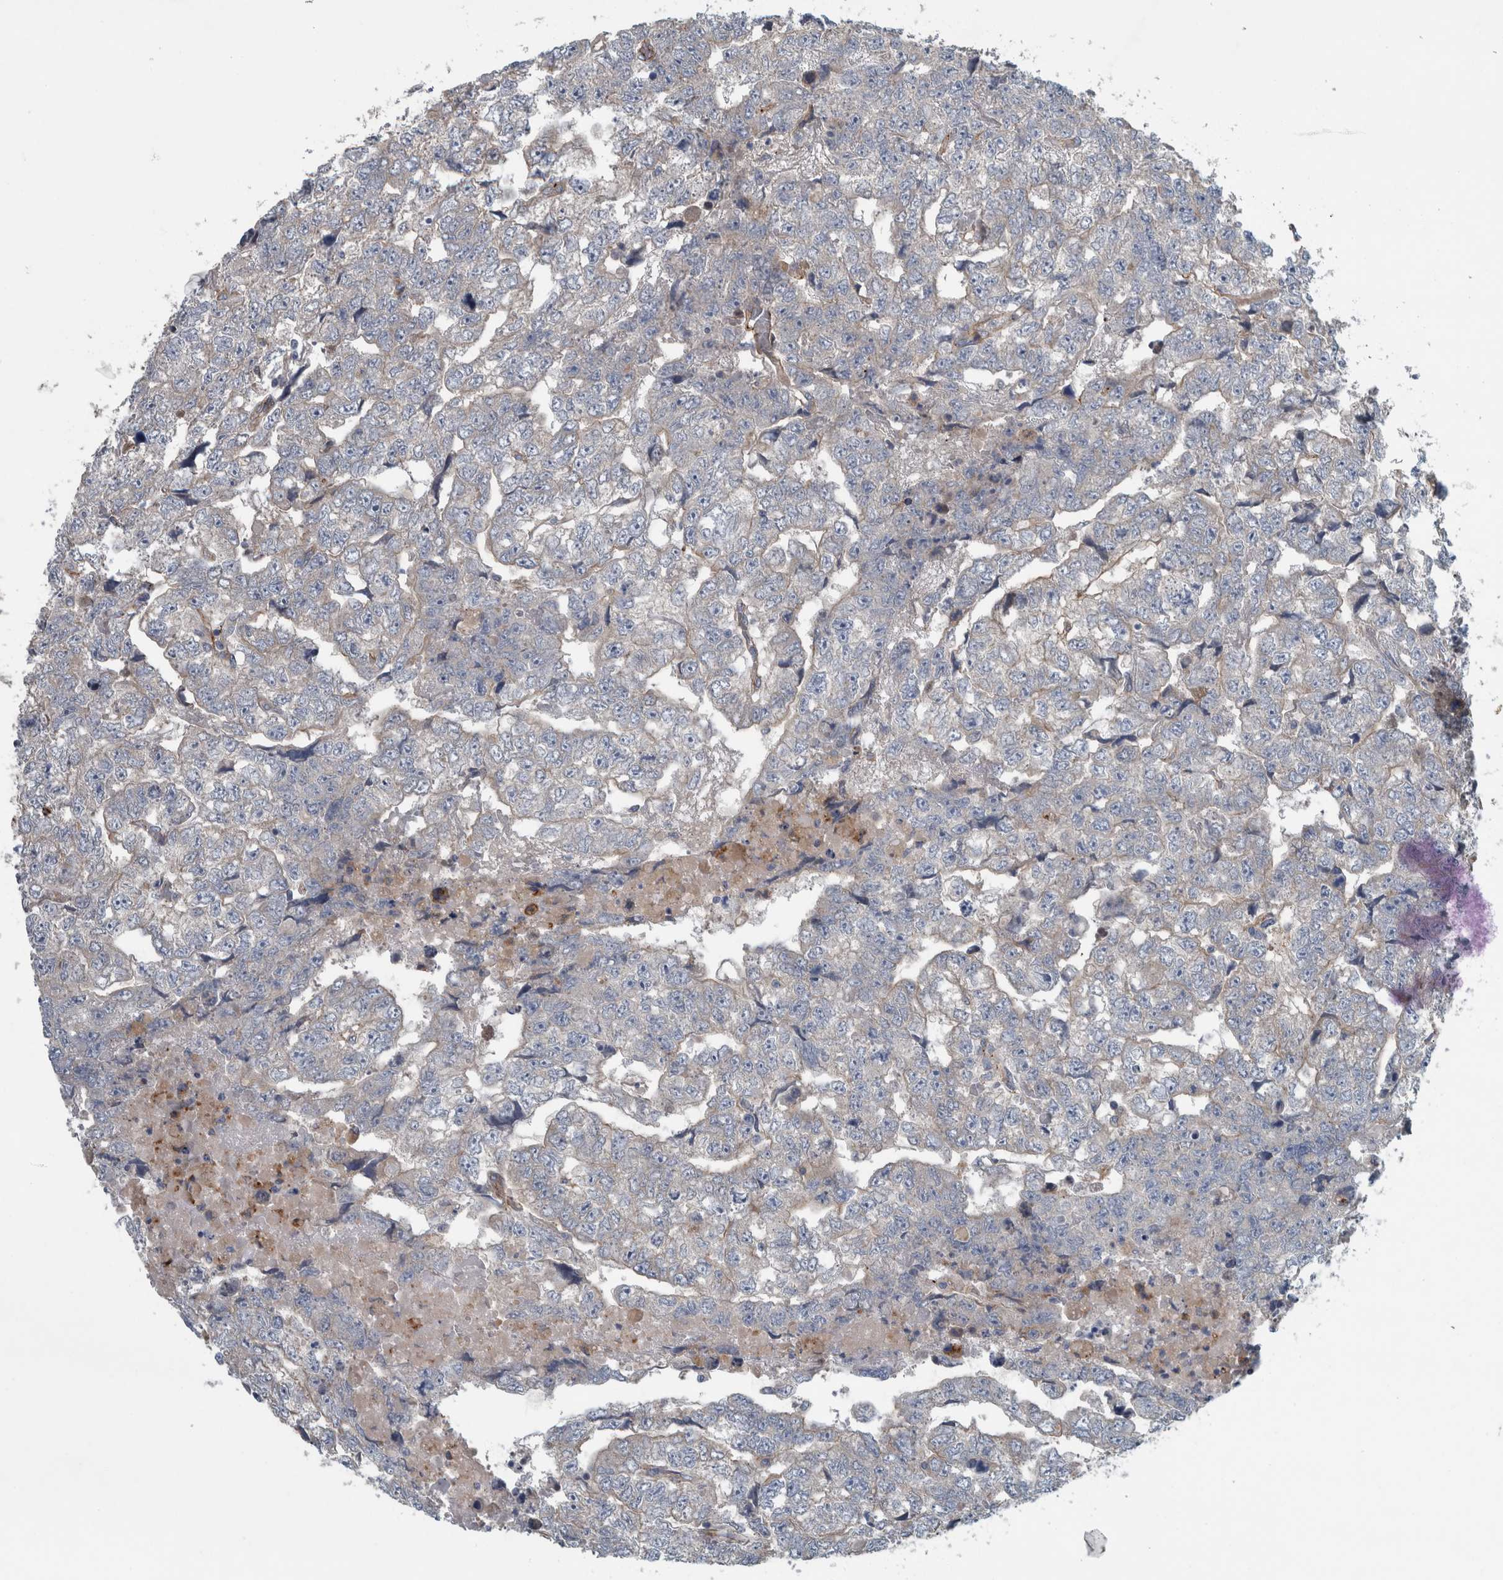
{"staining": {"intensity": "negative", "quantity": "none", "location": "none"}, "tissue": "testis cancer", "cell_type": "Tumor cells", "image_type": "cancer", "snomed": [{"axis": "morphology", "description": "Carcinoma, Embryonal, NOS"}, {"axis": "topography", "description": "Testis"}], "caption": "This is a histopathology image of immunohistochemistry staining of testis cancer (embryonal carcinoma), which shows no positivity in tumor cells. (DAB IHC visualized using brightfield microscopy, high magnification).", "gene": "GLT8D2", "patient": {"sex": "male", "age": 36}}